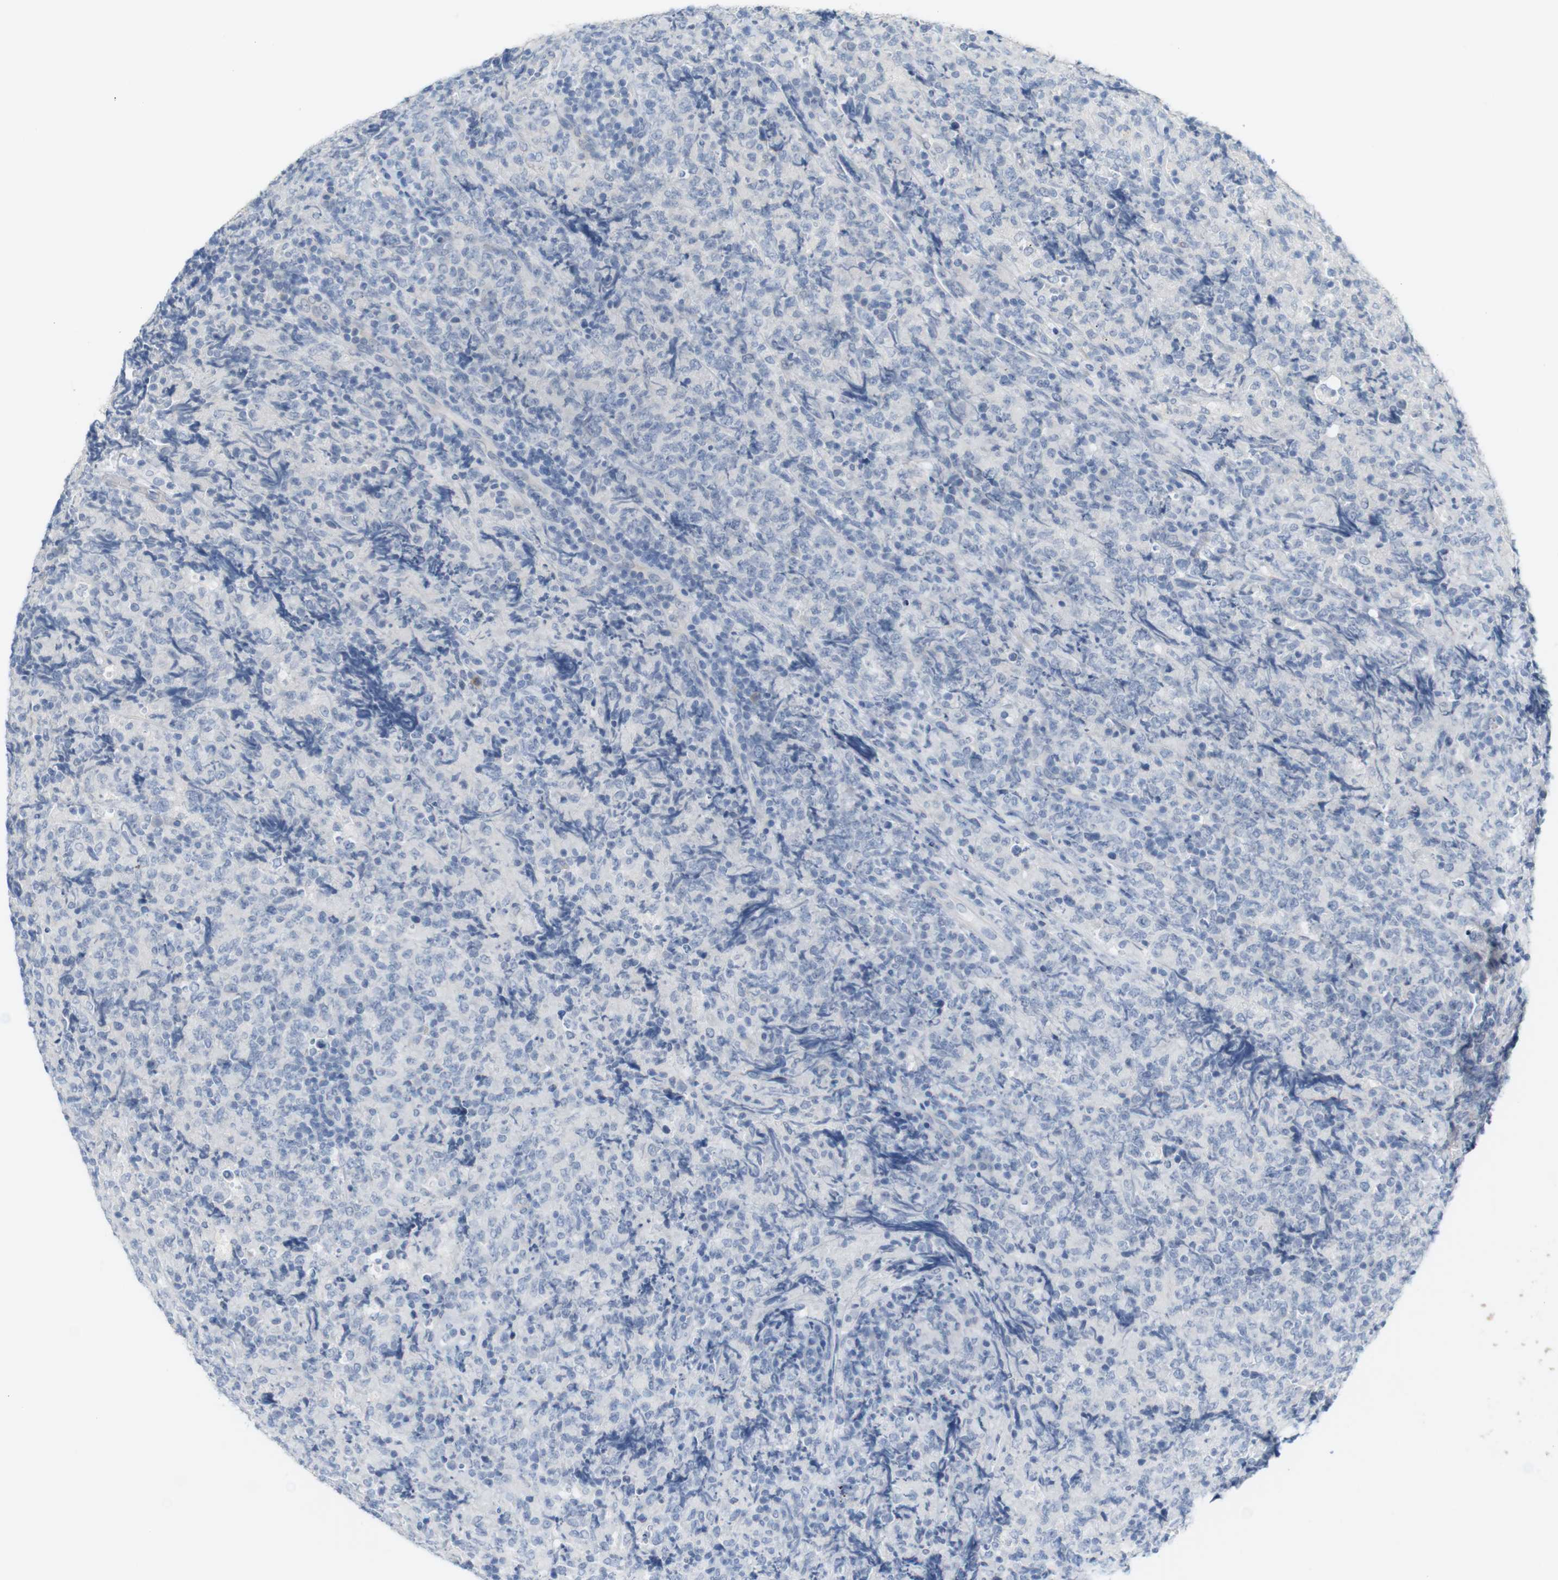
{"staining": {"intensity": "negative", "quantity": "none", "location": "none"}, "tissue": "lymphoma", "cell_type": "Tumor cells", "image_type": "cancer", "snomed": [{"axis": "morphology", "description": "Malignant lymphoma, non-Hodgkin's type, High grade"}, {"axis": "topography", "description": "Tonsil"}], "caption": "A histopathology image of human high-grade malignant lymphoma, non-Hodgkin's type is negative for staining in tumor cells.", "gene": "RGS9", "patient": {"sex": "female", "age": 36}}